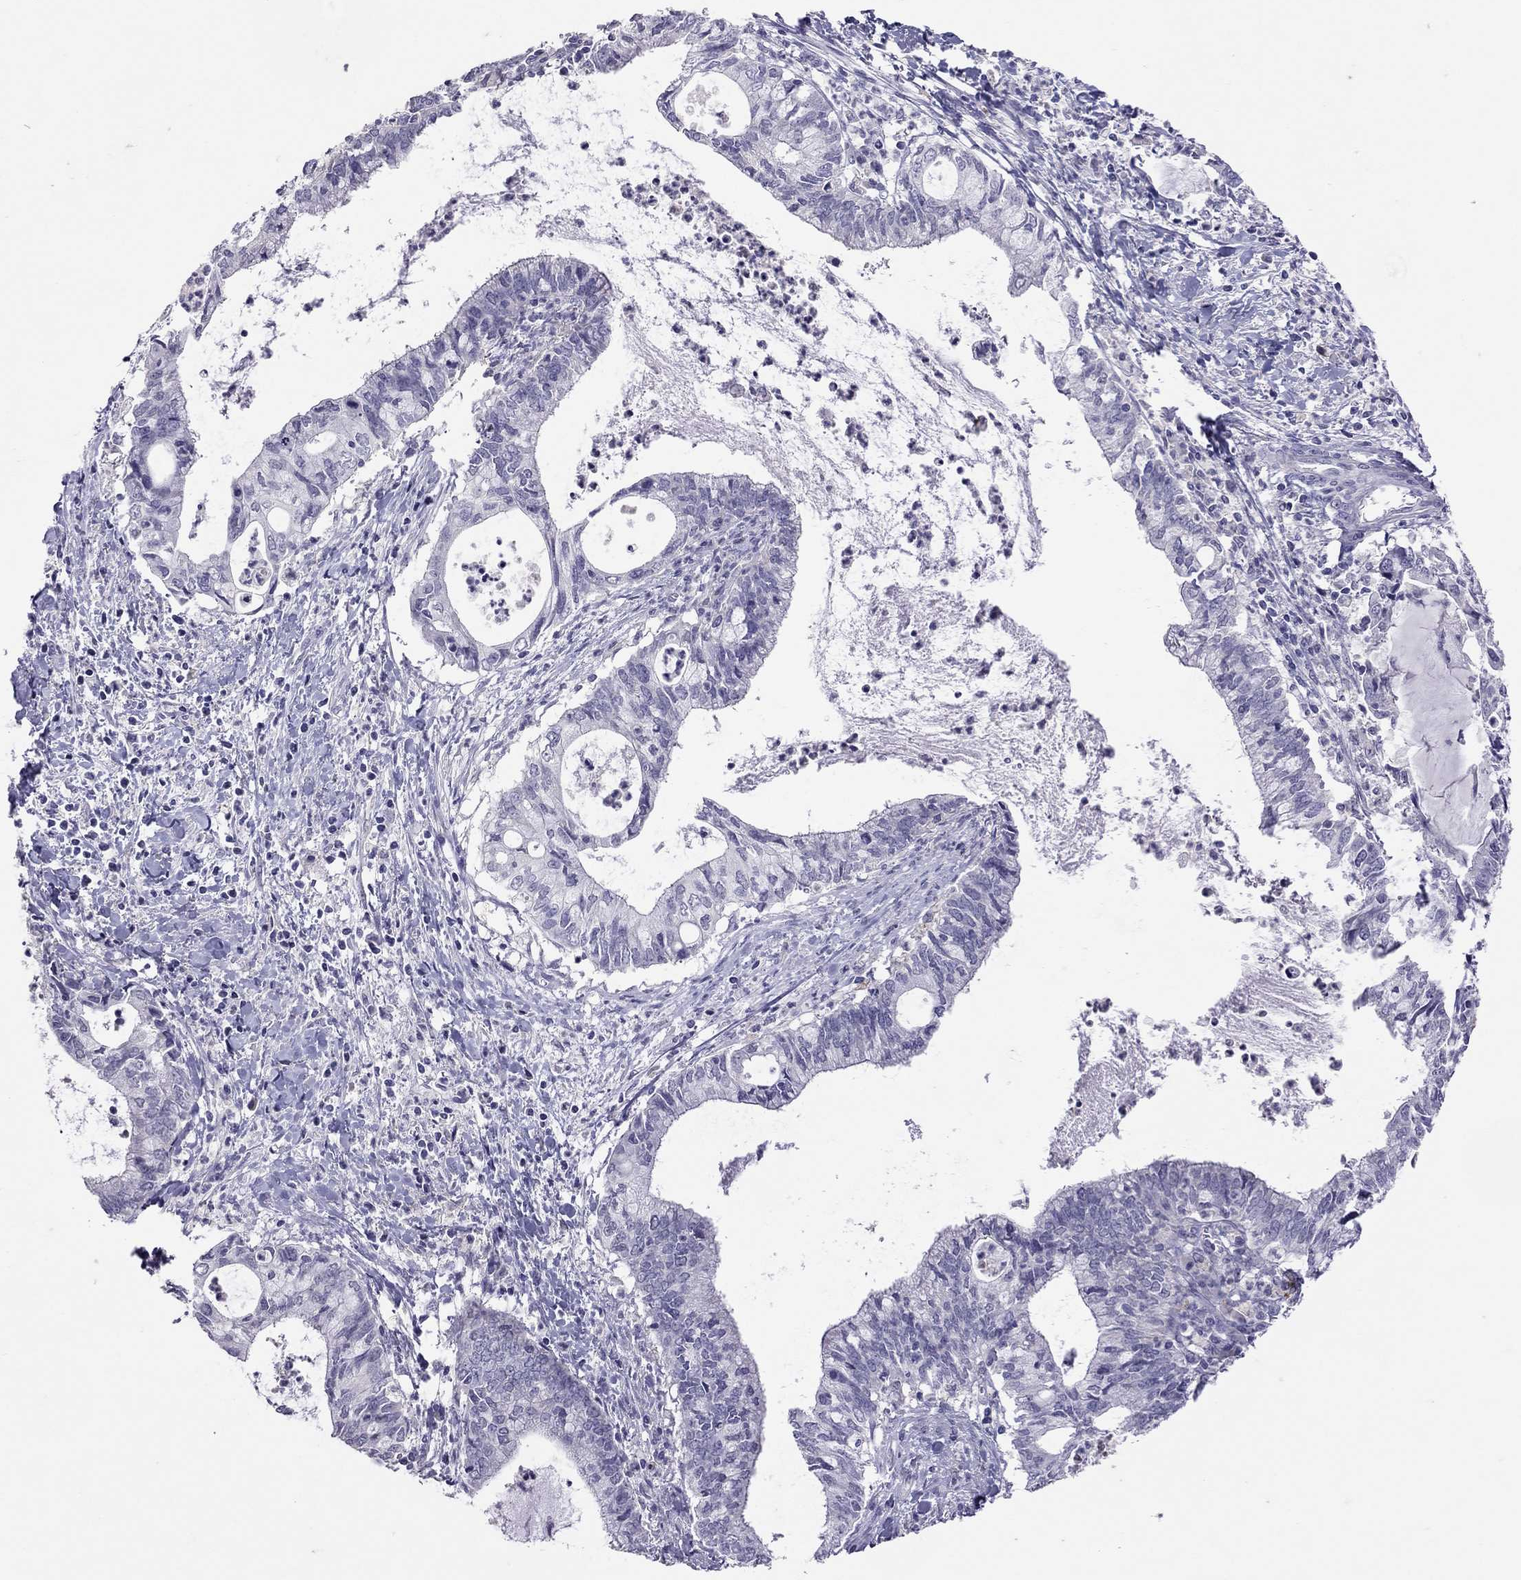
{"staining": {"intensity": "negative", "quantity": "none", "location": "none"}, "tissue": "cervical cancer", "cell_type": "Tumor cells", "image_type": "cancer", "snomed": [{"axis": "morphology", "description": "Adenocarcinoma, NOS"}, {"axis": "topography", "description": "Cervix"}], "caption": "An immunohistochemistry image of cervical adenocarcinoma is shown. There is no staining in tumor cells of cervical adenocarcinoma. The staining was performed using DAB (3,3'-diaminobenzidine) to visualize the protein expression in brown, while the nuclei were stained in blue with hematoxylin (Magnification: 20x).", "gene": "SLAMF1", "patient": {"sex": "female", "age": 42}}